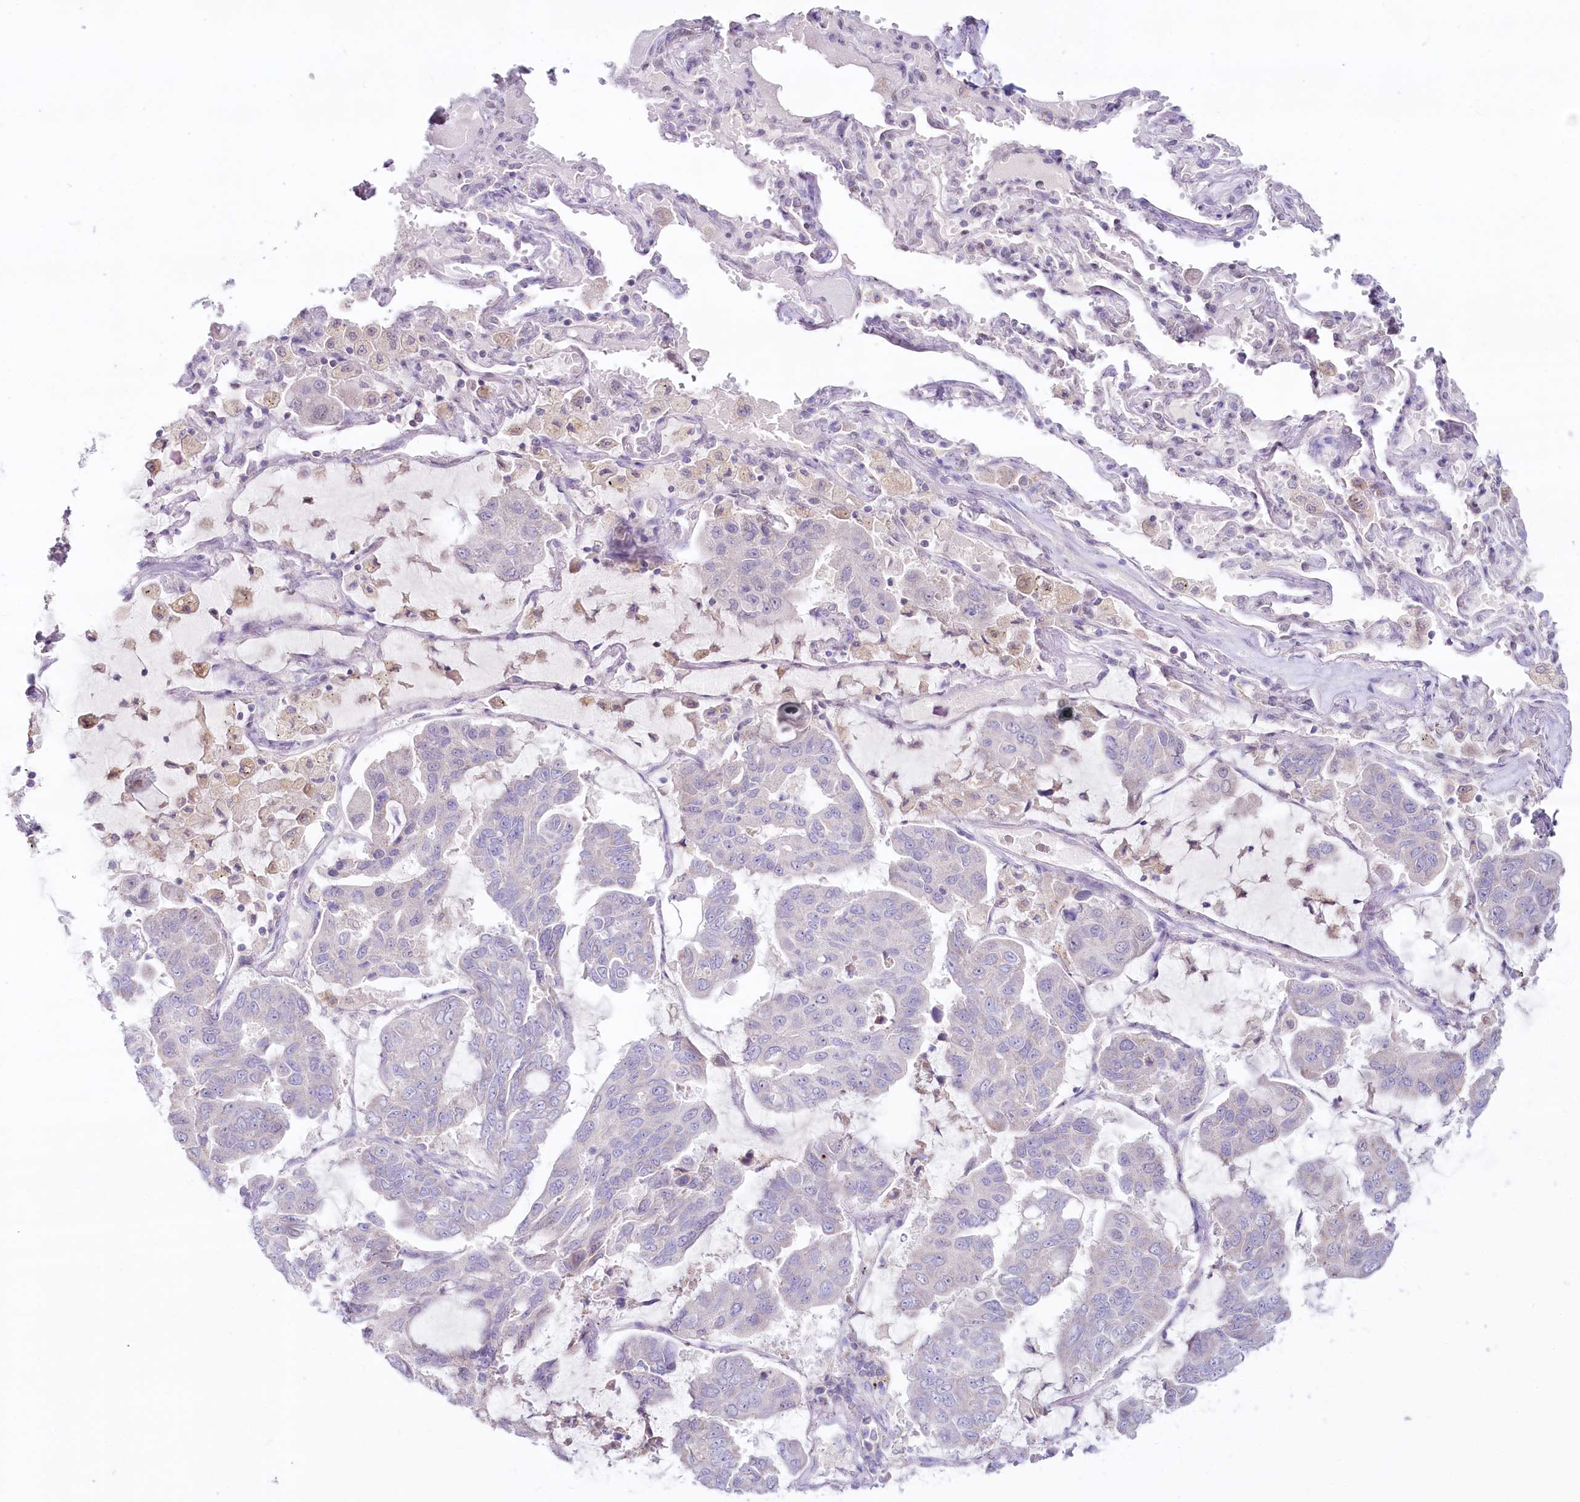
{"staining": {"intensity": "negative", "quantity": "none", "location": "none"}, "tissue": "lung cancer", "cell_type": "Tumor cells", "image_type": "cancer", "snomed": [{"axis": "morphology", "description": "Adenocarcinoma, NOS"}, {"axis": "topography", "description": "Lung"}], "caption": "There is no significant positivity in tumor cells of lung cancer (adenocarcinoma).", "gene": "PSAPL1", "patient": {"sex": "male", "age": 64}}